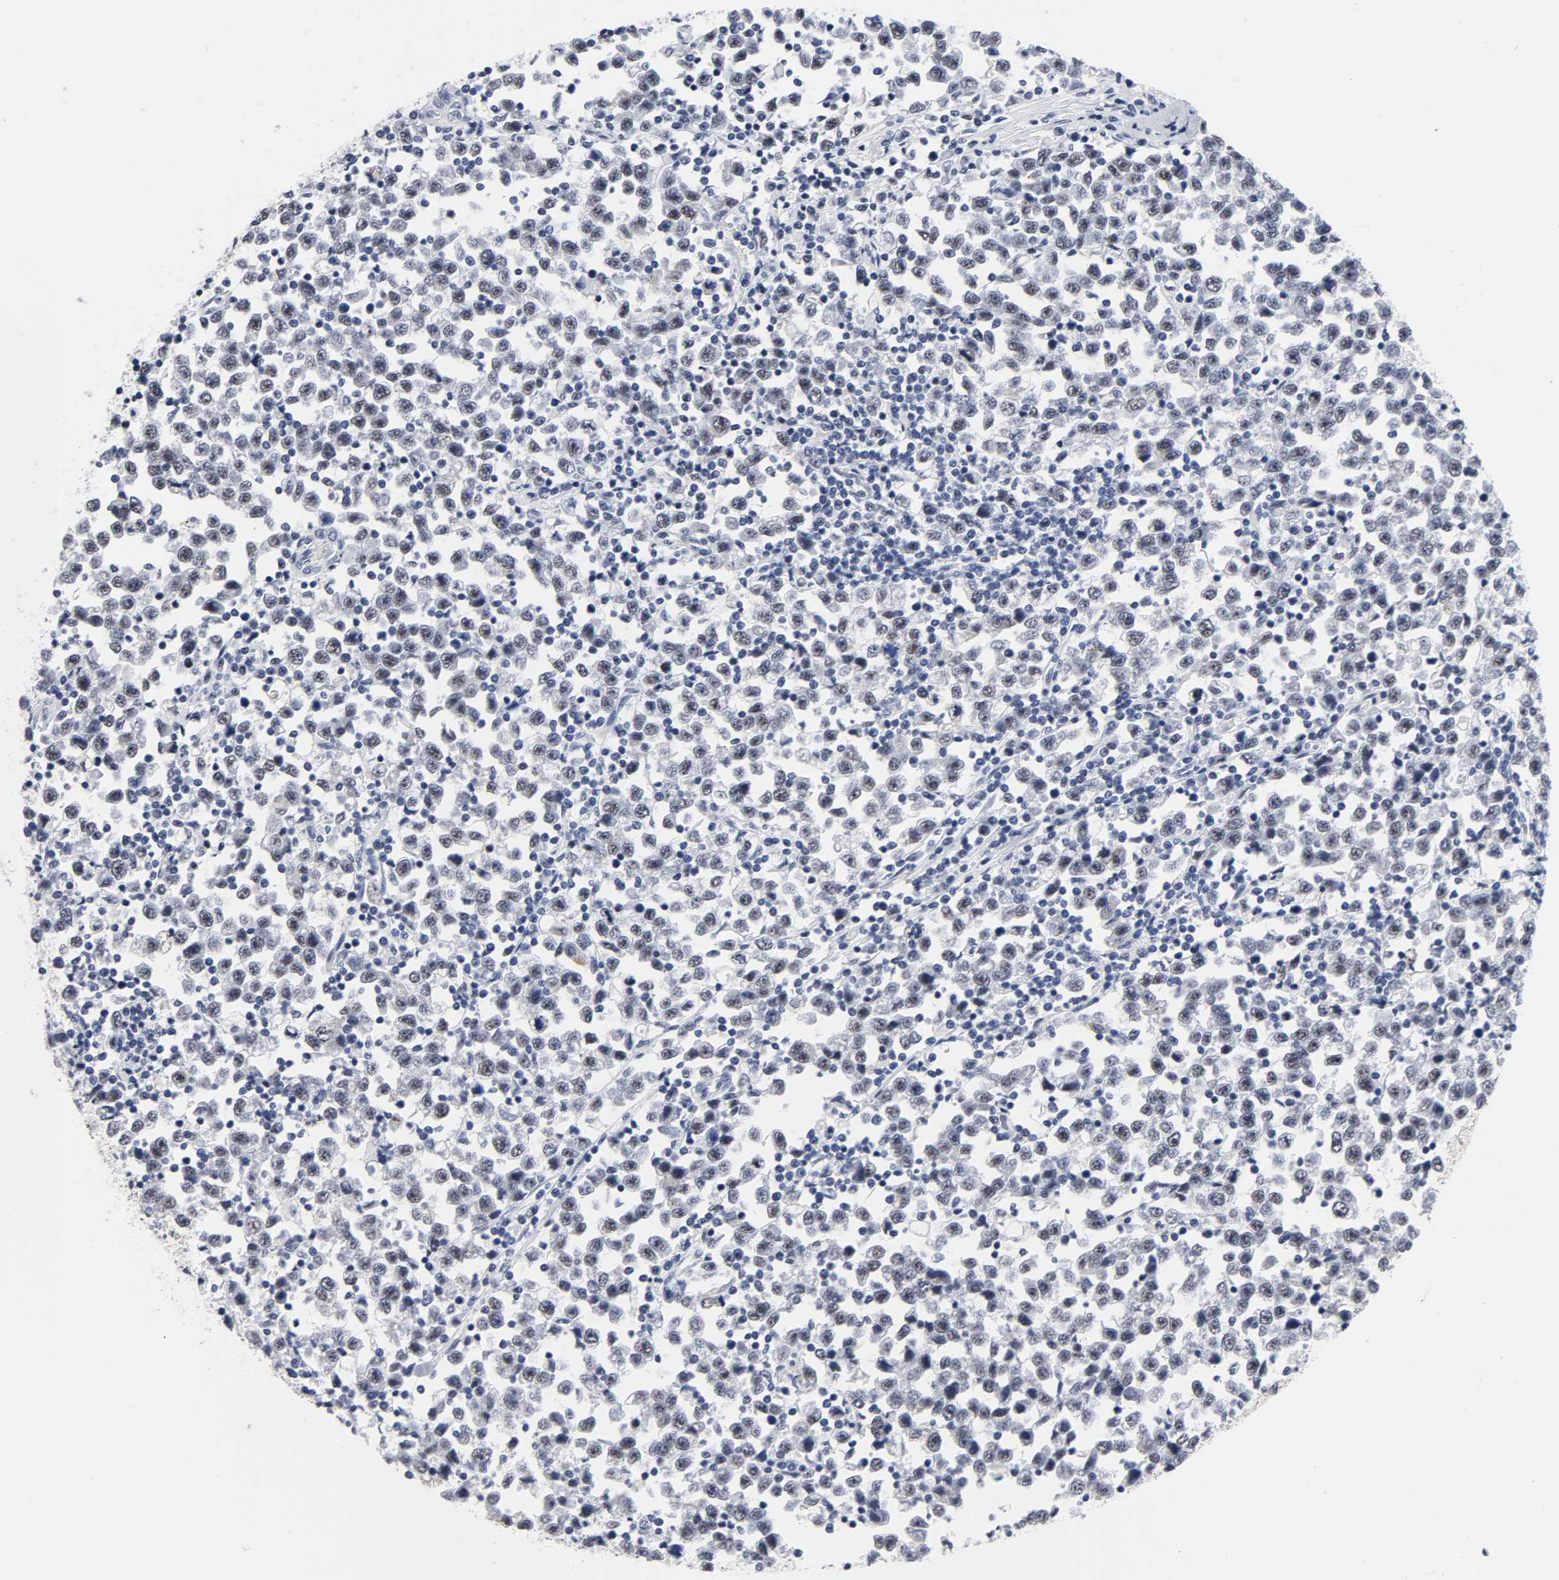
{"staining": {"intensity": "weak", "quantity": "25%-75%", "location": "cytoplasmic/membranous,nuclear"}, "tissue": "testis cancer", "cell_type": "Tumor cells", "image_type": "cancer", "snomed": [{"axis": "morphology", "description": "Seminoma, NOS"}, {"axis": "topography", "description": "Testis"}], "caption": "Testis cancer tissue displays weak cytoplasmic/membranous and nuclear expression in about 25%-75% of tumor cells", "gene": "GRHL2", "patient": {"sex": "male", "age": 43}}